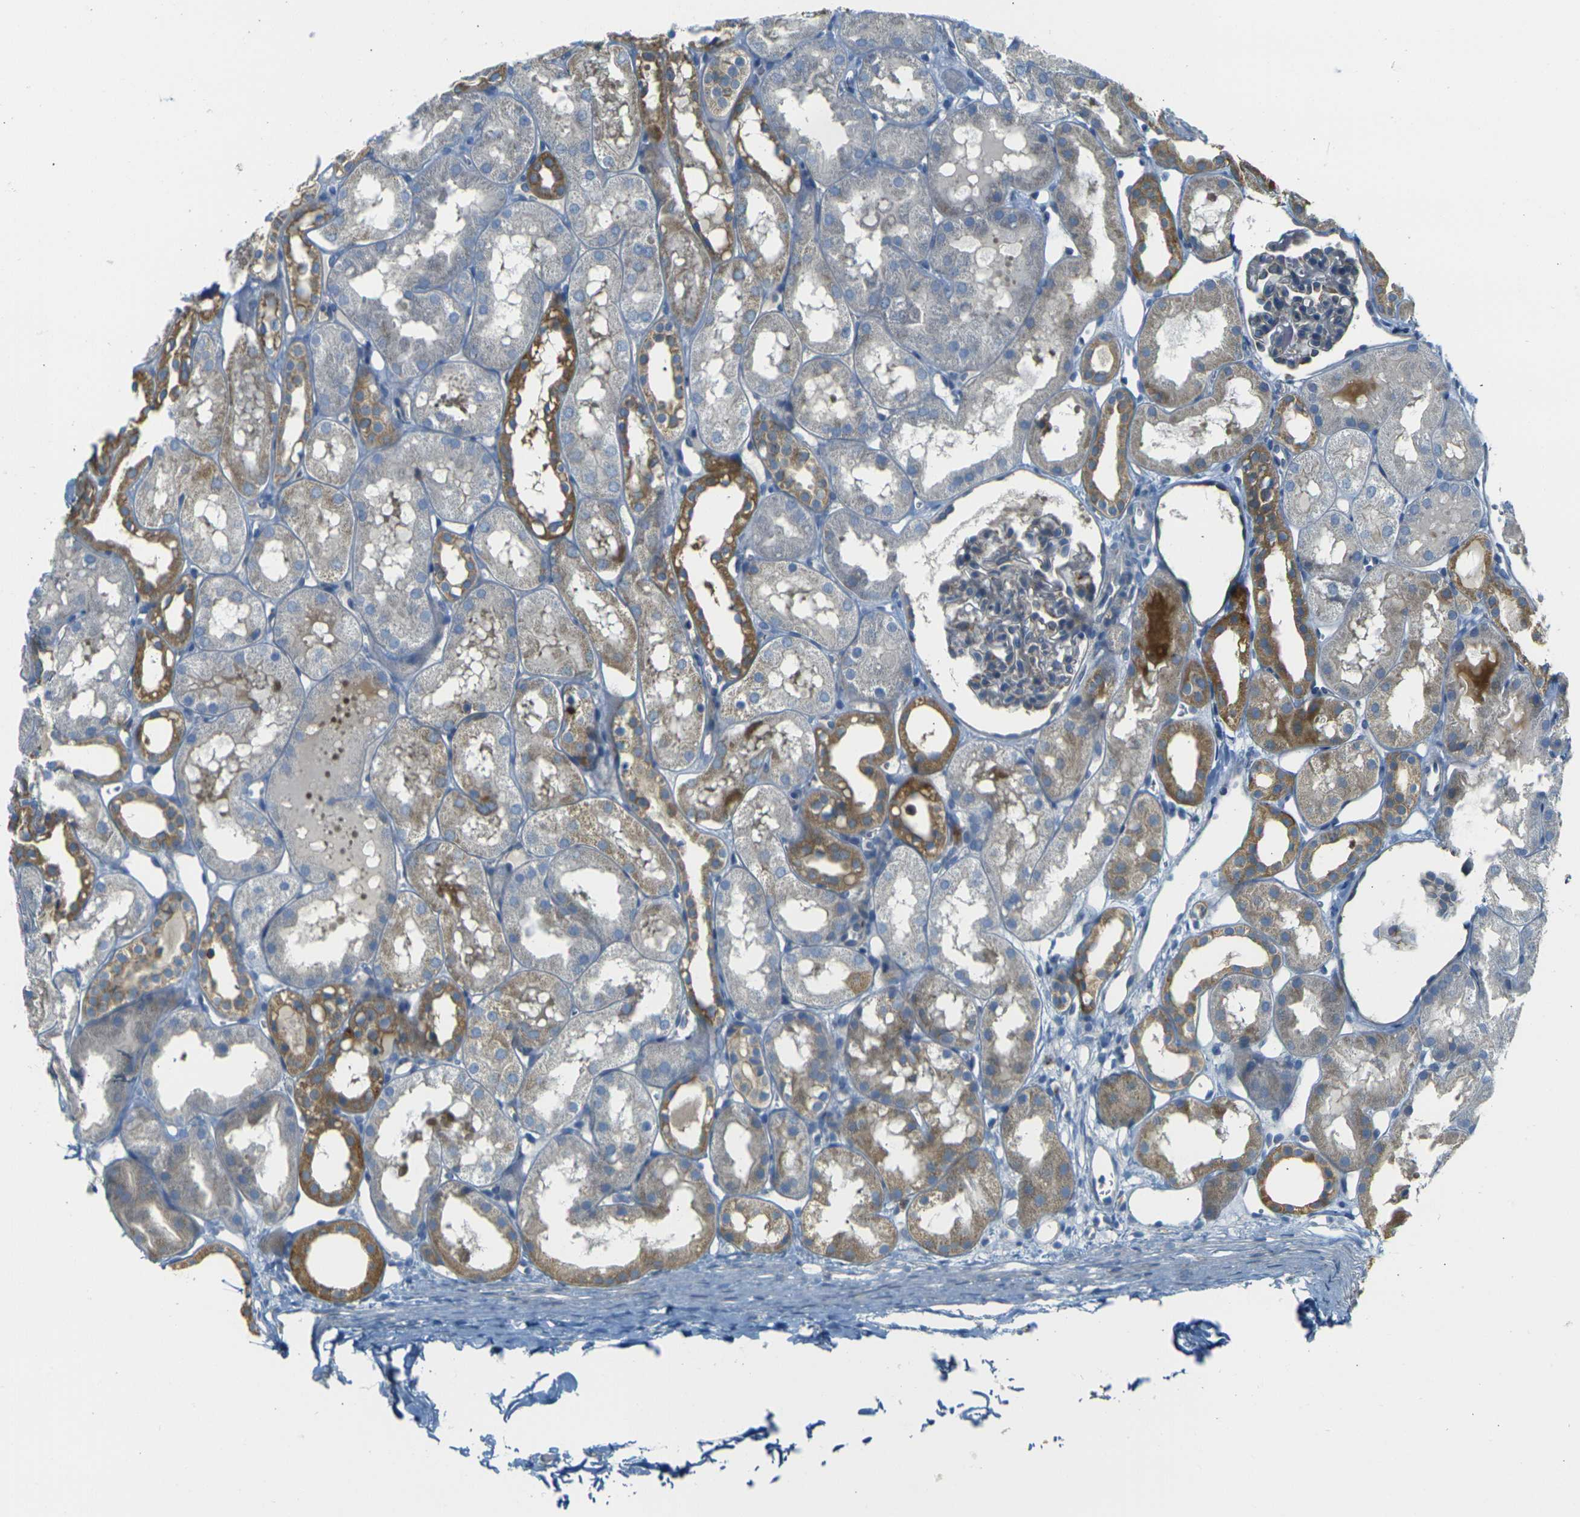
{"staining": {"intensity": "weak", "quantity": "<25%", "location": "cytoplasmic/membranous"}, "tissue": "kidney", "cell_type": "Cells in glomeruli", "image_type": "normal", "snomed": [{"axis": "morphology", "description": "Normal tissue, NOS"}, {"axis": "topography", "description": "Kidney"}, {"axis": "topography", "description": "Urinary bladder"}], "caption": "Human kidney stained for a protein using immunohistochemistry displays no staining in cells in glomeruli.", "gene": "PARD6B", "patient": {"sex": "male", "age": 16}}